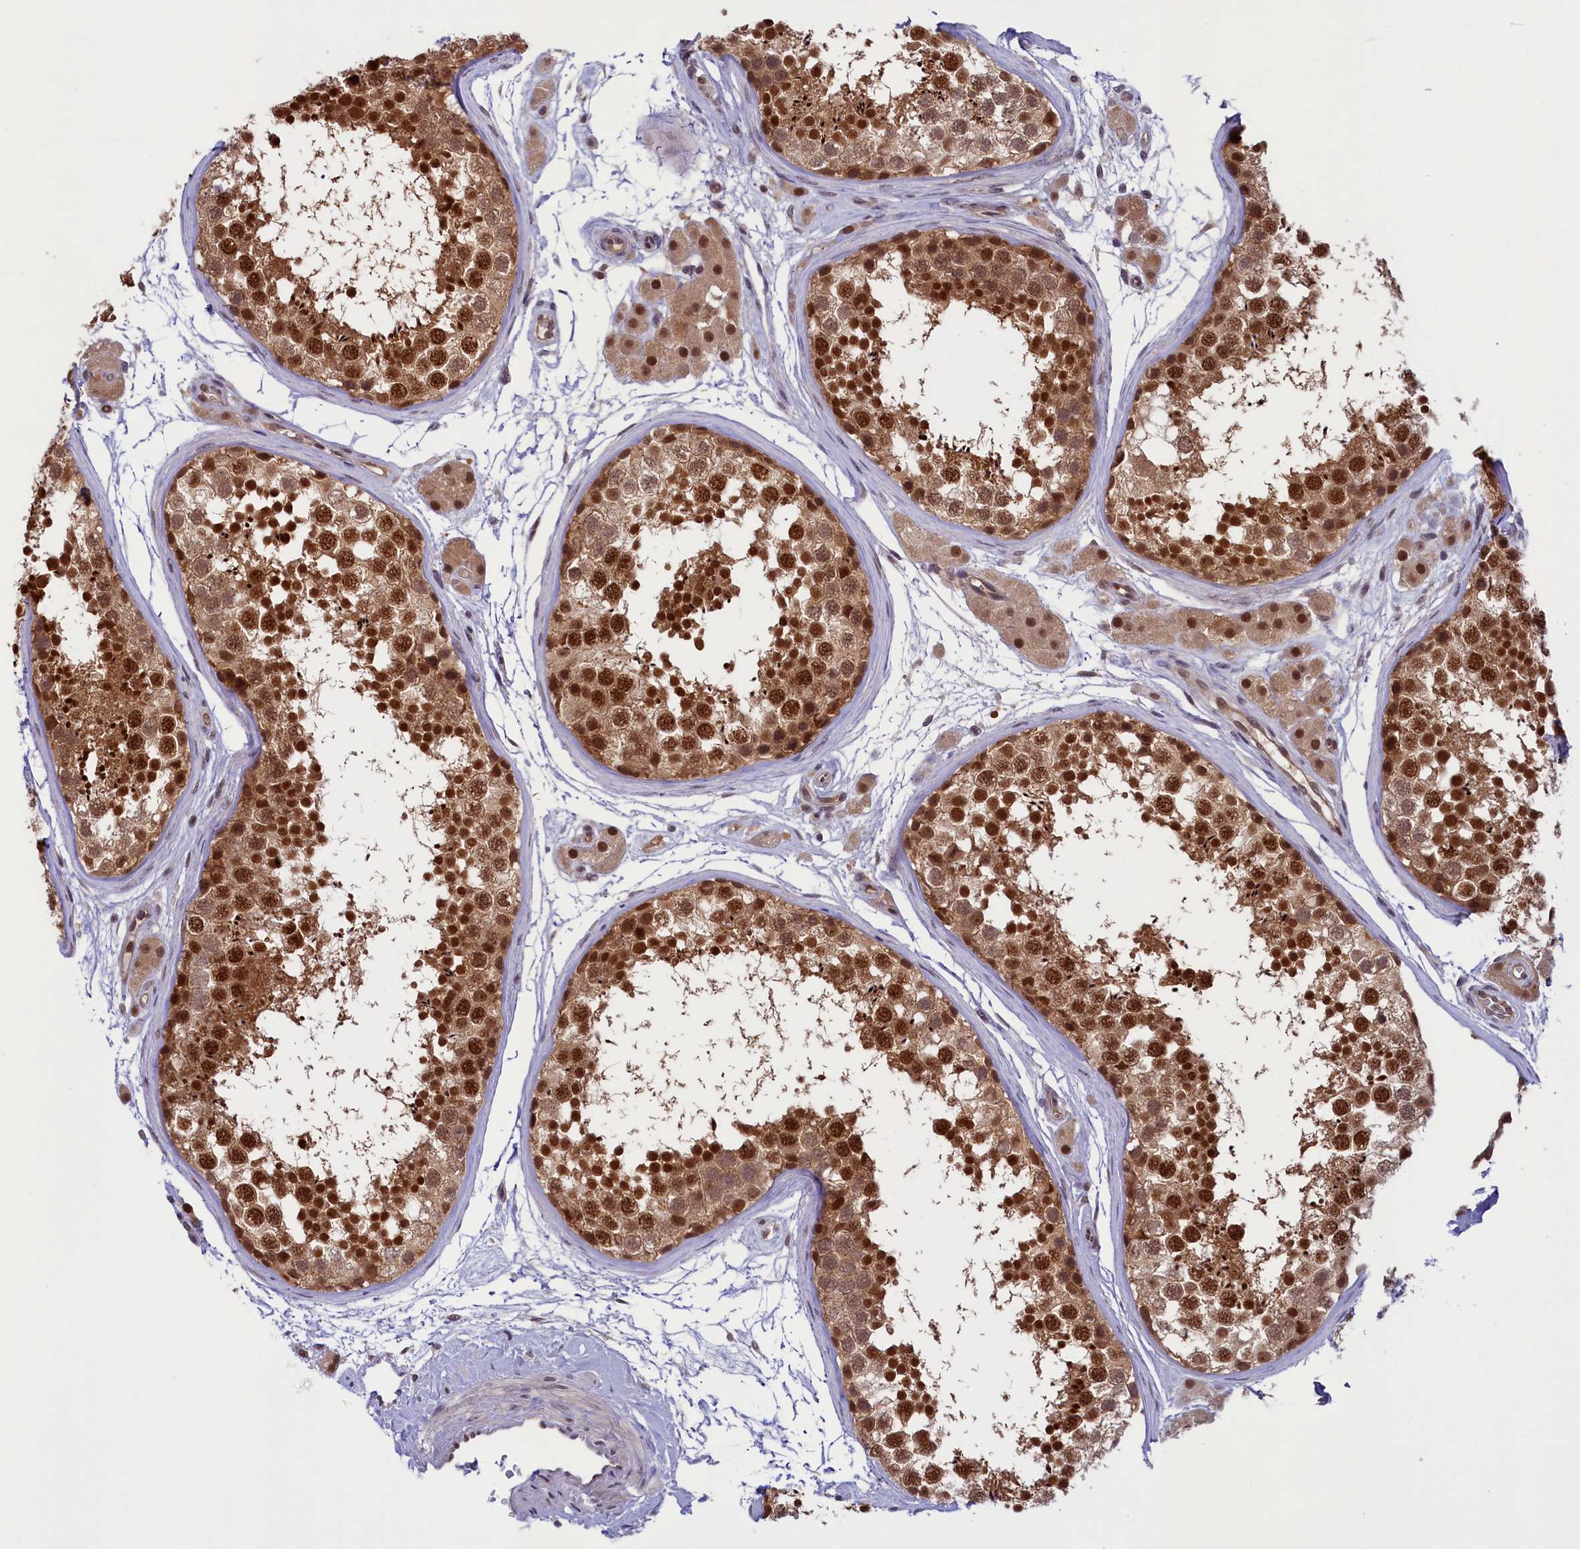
{"staining": {"intensity": "strong", "quantity": ">75%", "location": "cytoplasmic/membranous,nuclear"}, "tissue": "testis", "cell_type": "Cells in seminiferous ducts", "image_type": "normal", "snomed": [{"axis": "morphology", "description": "Normal tissue, NOS"}, {"axis": "topography", "description": "Testis"}], "caption": "Testis was stained to show a protein in brown. There is high levels of strong cytoplasmic/membranous,nuclear staining in about >75% of cells in seminiferous ducts. (DAB (3,3'-diaminobenzidine) = brown stain, brightfield microscopy at high magnification).", "gene": "SLC7A6OS", "patient": {"sex": "male", "age": 56}}